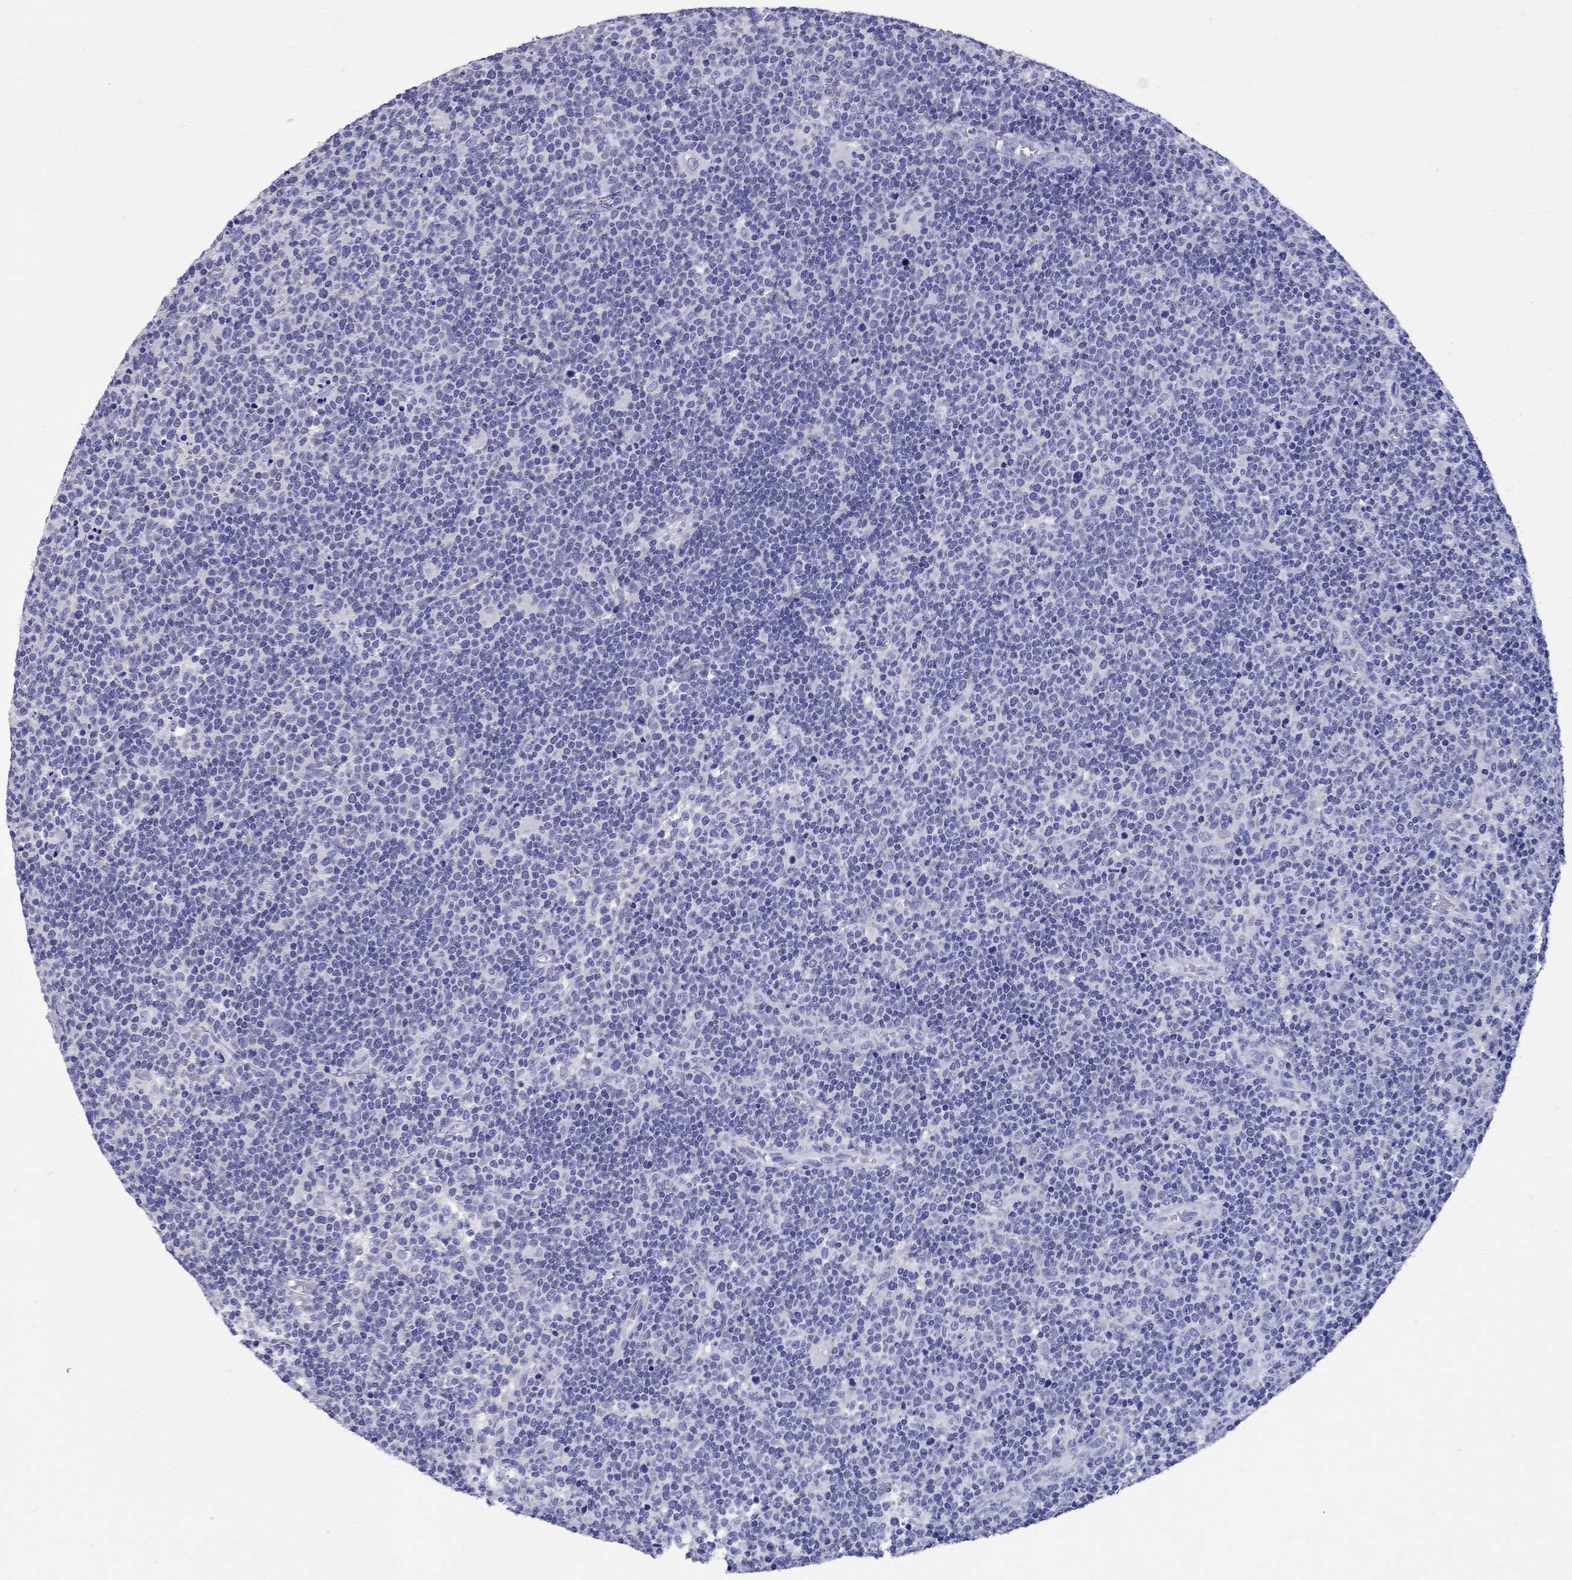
{"staining": {"intensity": "negative", "quantity": "none", "location": "none"}, "tissue": "lymphoma", "cell_type": "Tumor cells", "image_type": "cancer", "snomed": [{"axis": "morphology", "description": "Malignant lymphoma, non-Hodgkin's type, High grade"}, {"axis": "topography", "description": "Lymph node"}], "caption": "Tumor cells show no significant expression in lymphoma.", "gene": "AVPR1B", "patient": {"sex": "male", "age": 61}}